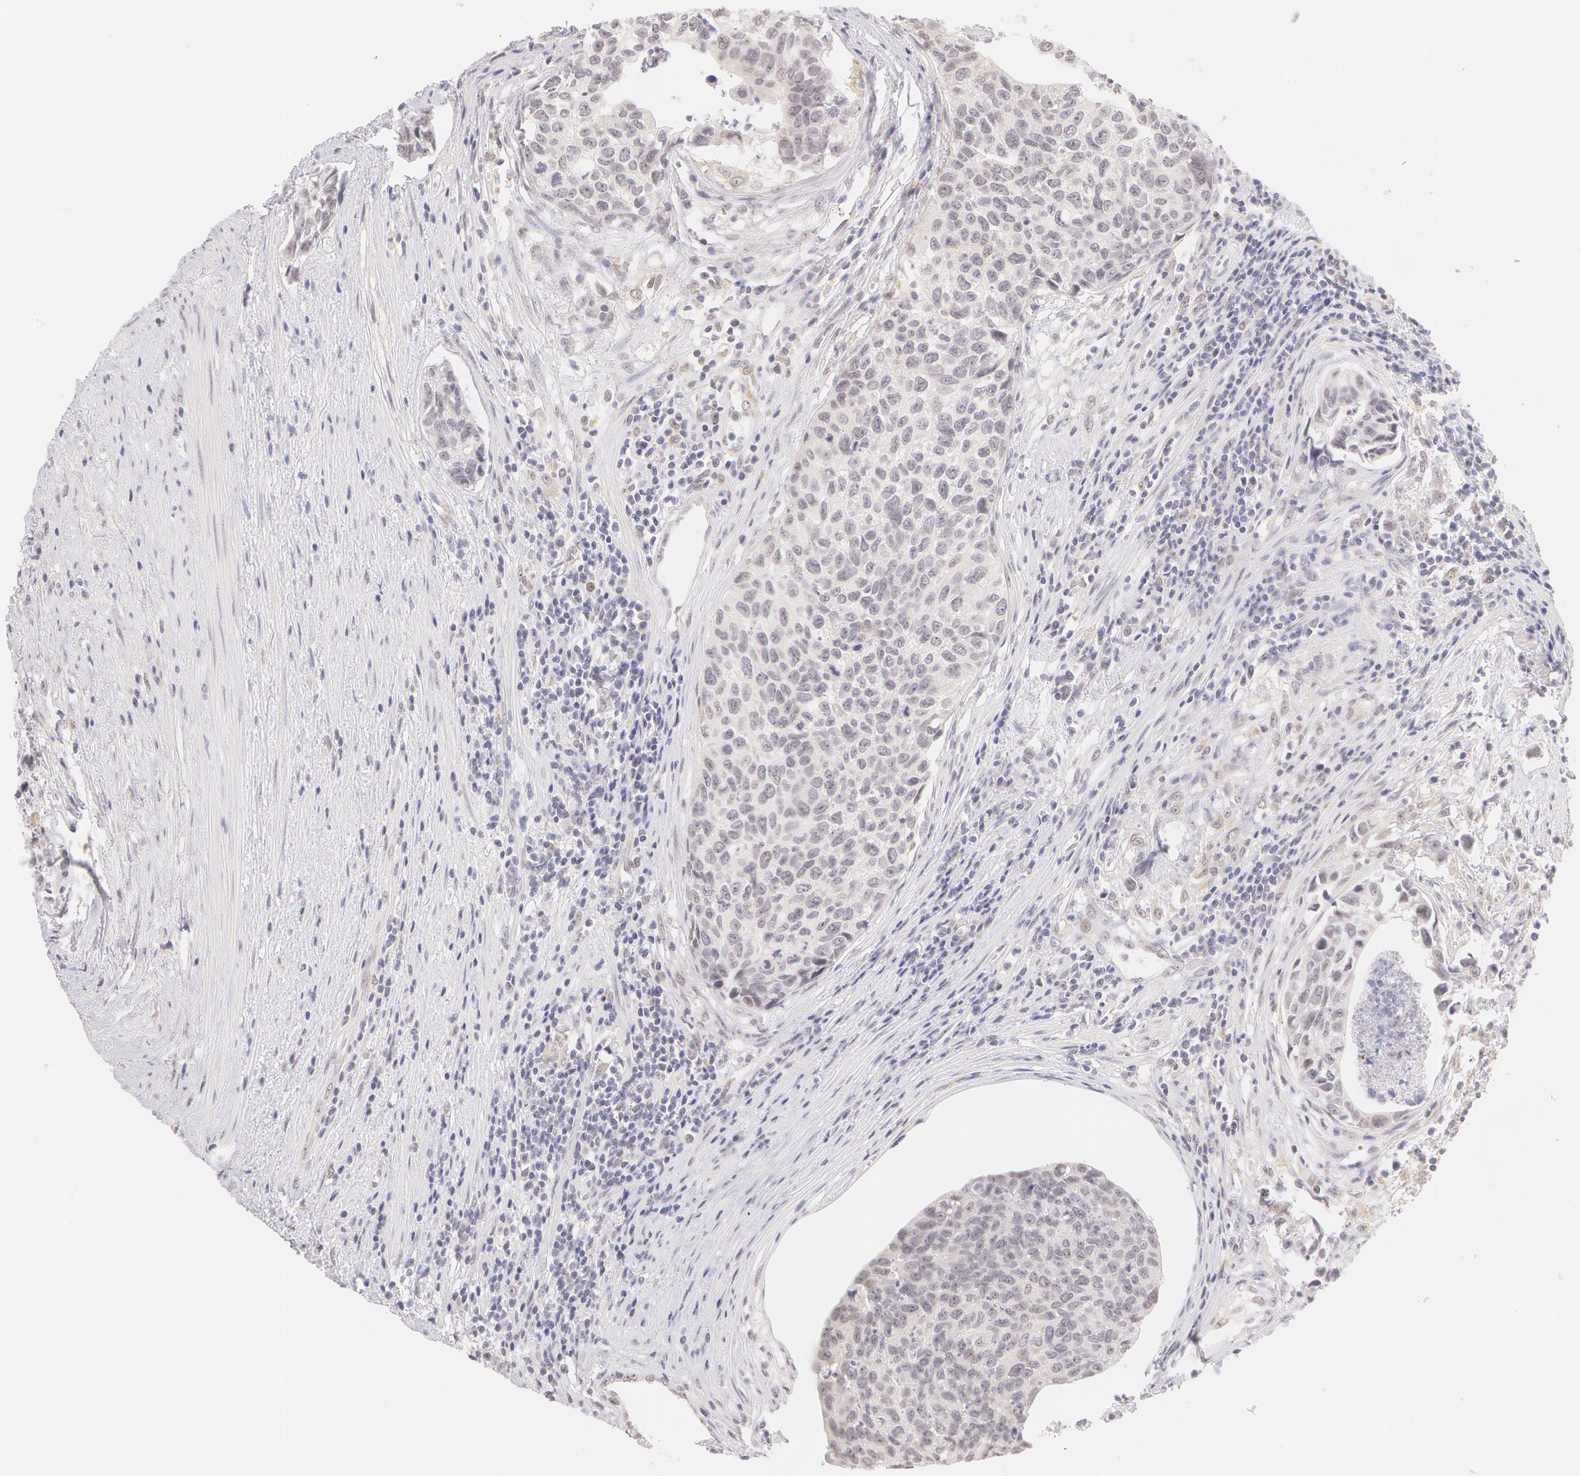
{"staining": {"intensity": "negative", "quantity": "none", "location": "none"}, "tissue": "urothelial cancer", "cell_type": "Tumor cells", "image_type": "cancer", "snomed": [{"axis": "morphology", "description": "Urothelial carcinoma, High grade"}, {"axis": "topography", "description": "Urinary bladder"}], "caption": "Tumor cells are negative for protein expression in human high-grade urothelial carcinoma.", "gene": "ZNF597", "patient": {"sex": "male", "age": 81}}